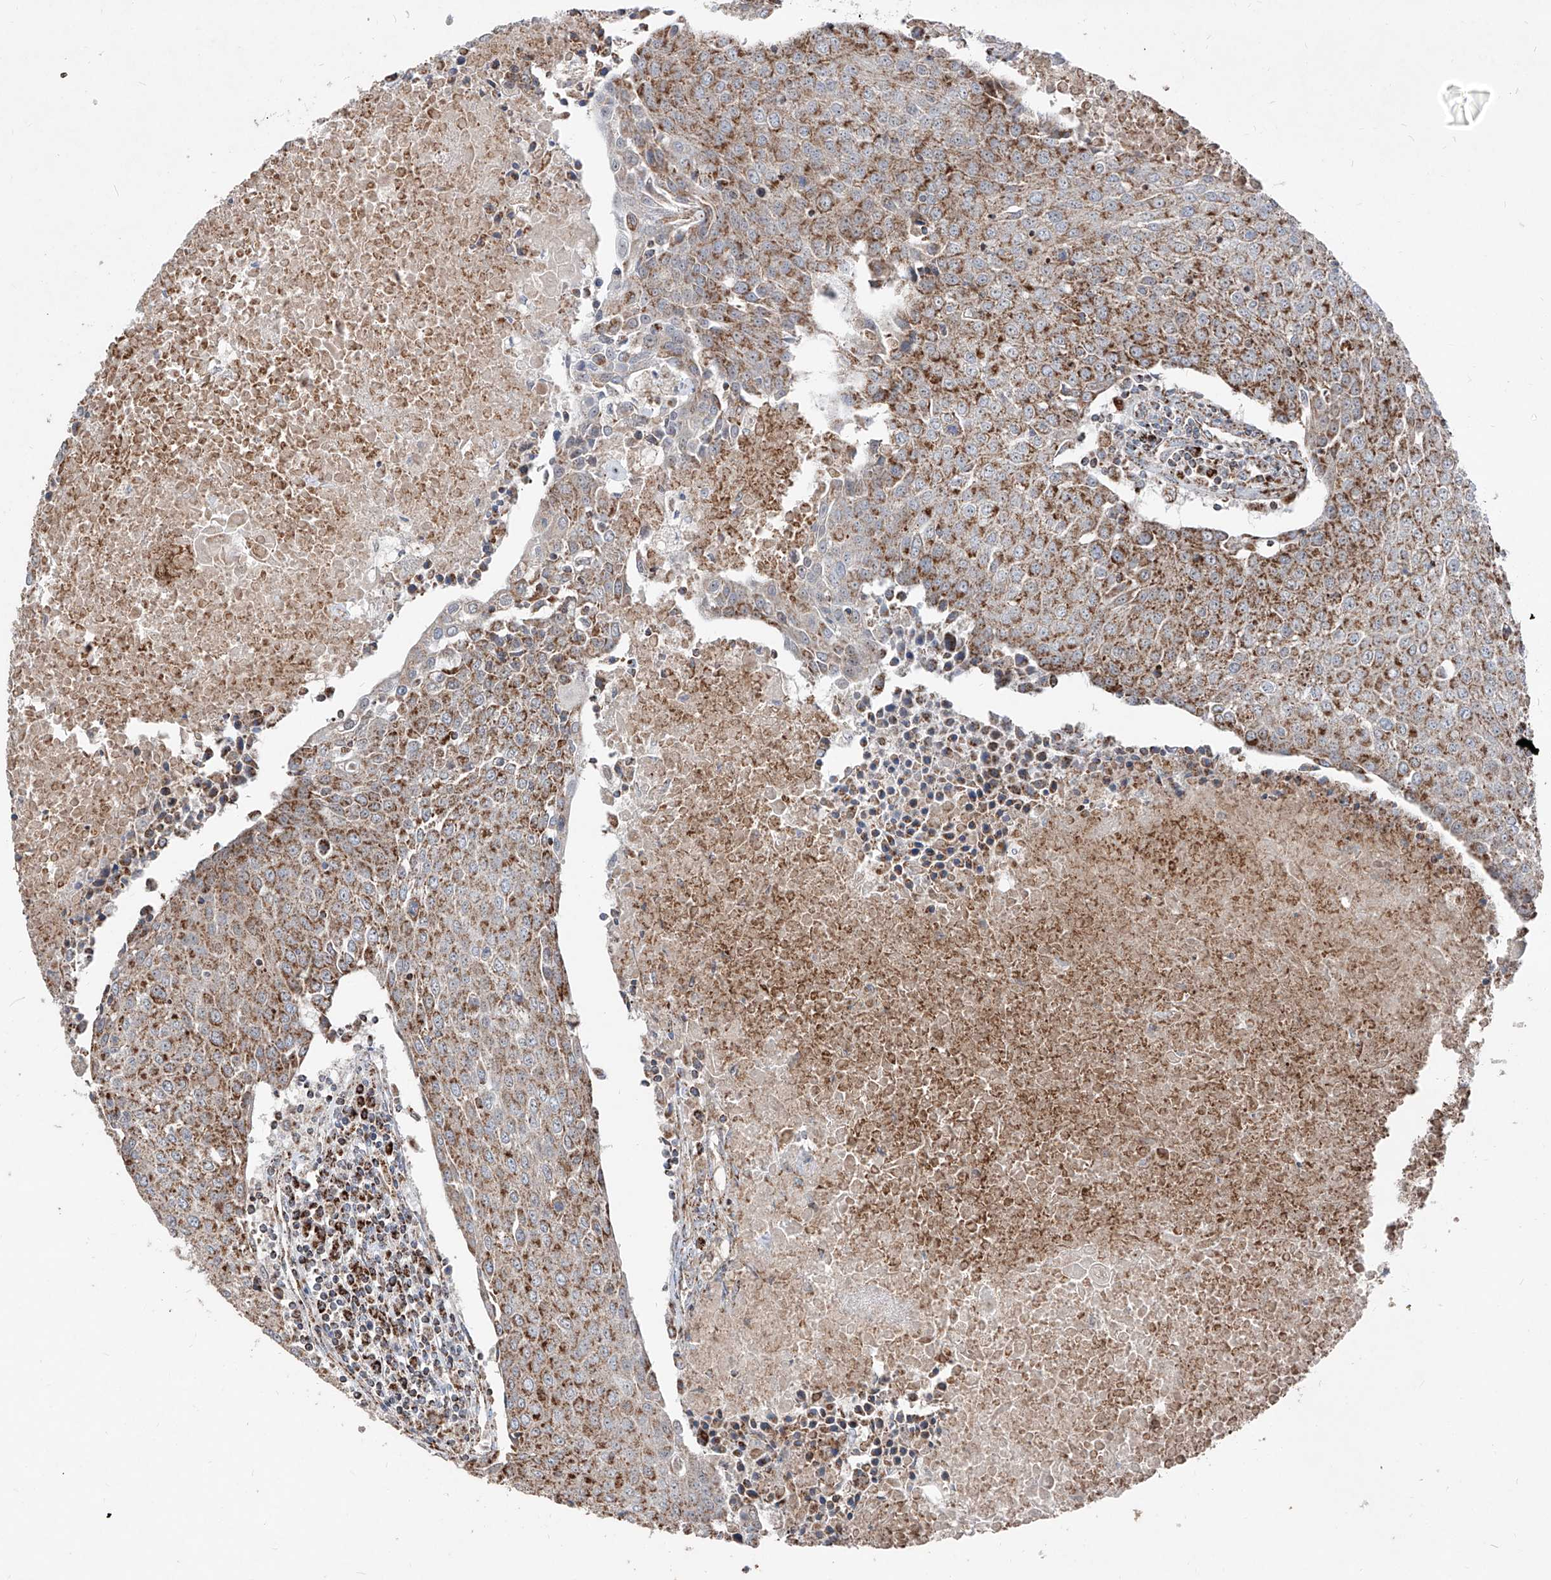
{"staining": {"intensity": "moderate", "quantity": ">75%", "location": "cytoplasmic/membranous"}, "tissue": "urothelial cancer", "cell_type": "Tumor cells", "image_type": "cancer", "snomed": [{"axis": "morphology", "description": "Urothelial carcinoma, High grade"}, {"axis": "topography", "description": "Urinary bladder"}], "caption": "Urothelial cancer was stained to show a protein in brown. There is medium levels of moderate cytoplasmic/membranous expression in approximately >75% of tumor cells.", "gene": "NDUFB3", "patient": {"sex": "female", "age": 85}}